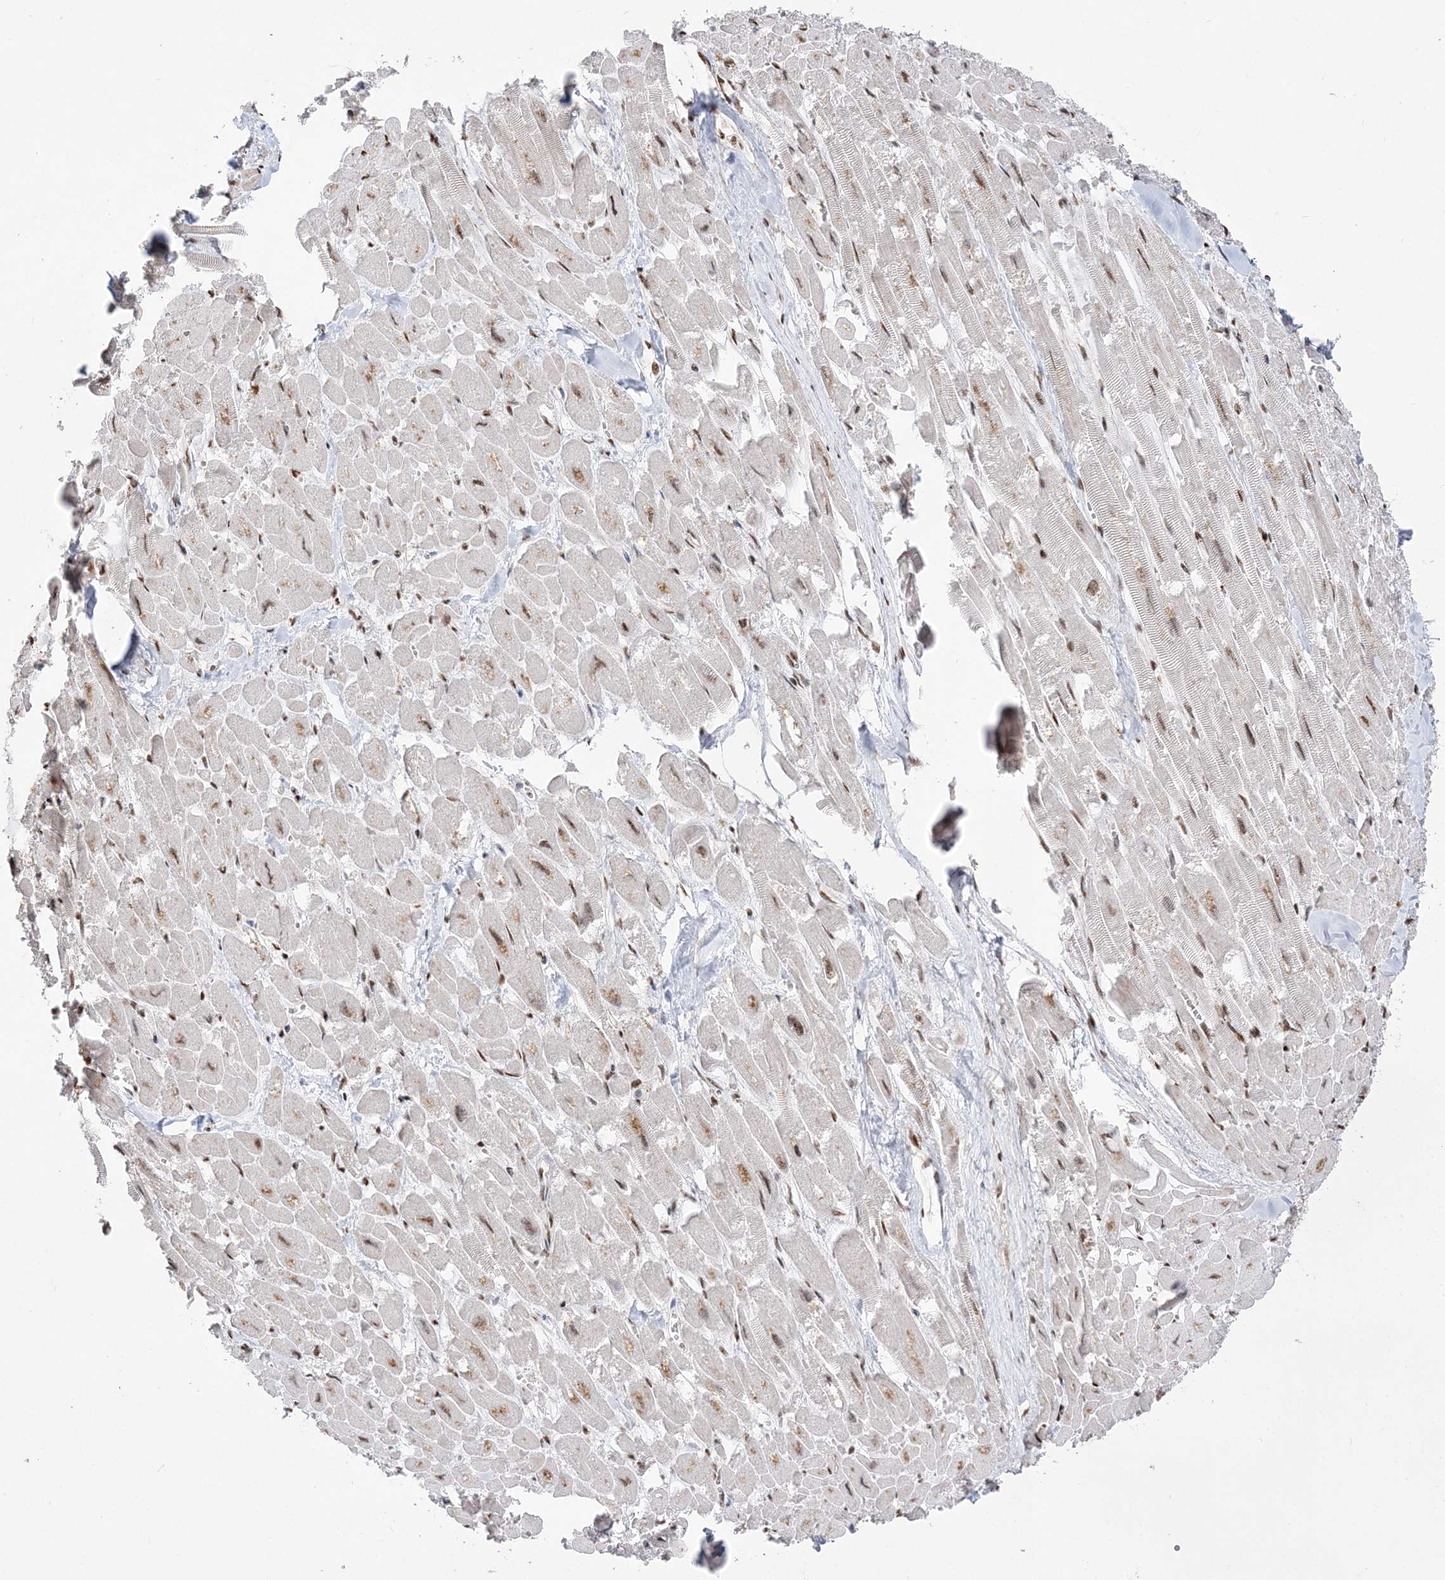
{"staining": {"intensity": "strong", "quantity": ">75%", "location": "nuclear"}, "tissue": "heart muscle", "cell_type": "Cardiomyocytes", "image_type": "normal", "snomed": [{"axis": "morphology", "description": "Normal tissue, NOS"}, {"axis": "topography", "description": "Heart"}], "caption": "The immunohistochemical stain labels strong nuclear staining in cardiomyocytes of benign heart muscle.", "gene": "RBM17", "patient": {"sex": "male", "age": 54}}